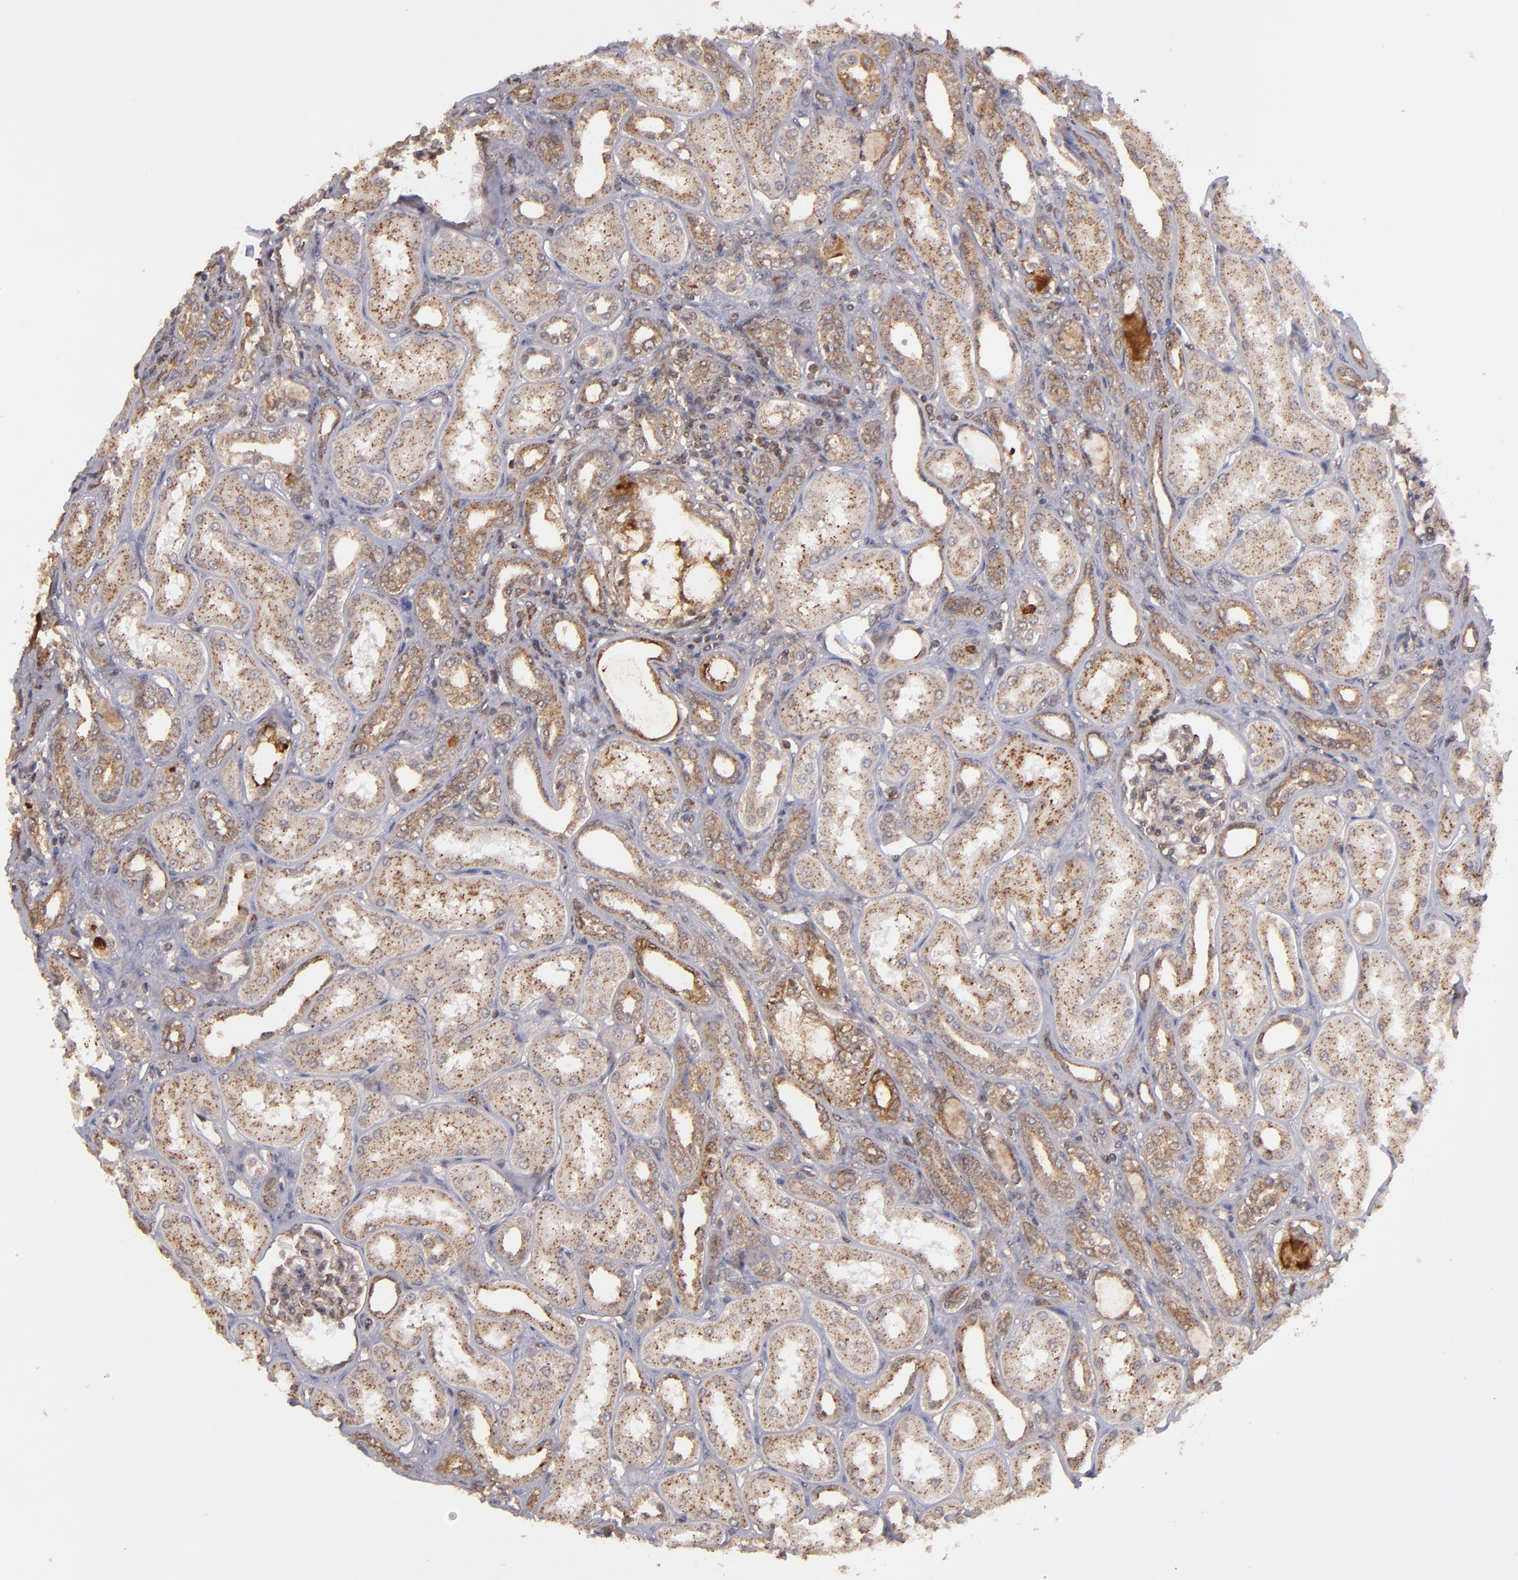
{"staining": {"intensity": "moderate", "quantity": "<25%", "location": "cytoplasmic/membranous"}, "tissue": "kidney", "cell_type": "Cells in glomeruli", "image_type": "normal", "snomed": [{"axis": "morphology", "description": "Normal tissue, NOS"}, {"axis": "topography", "description": "Kidney"}], "caption": "A high-resolution image shows IHC staining of benign kidney, which exhibits moderate cytoplasmic/membranous expression in approximately <25% of cells in glomeruli.", "gene": "ZFYVE1", "patient": {"sex": "male", "age": 7}}